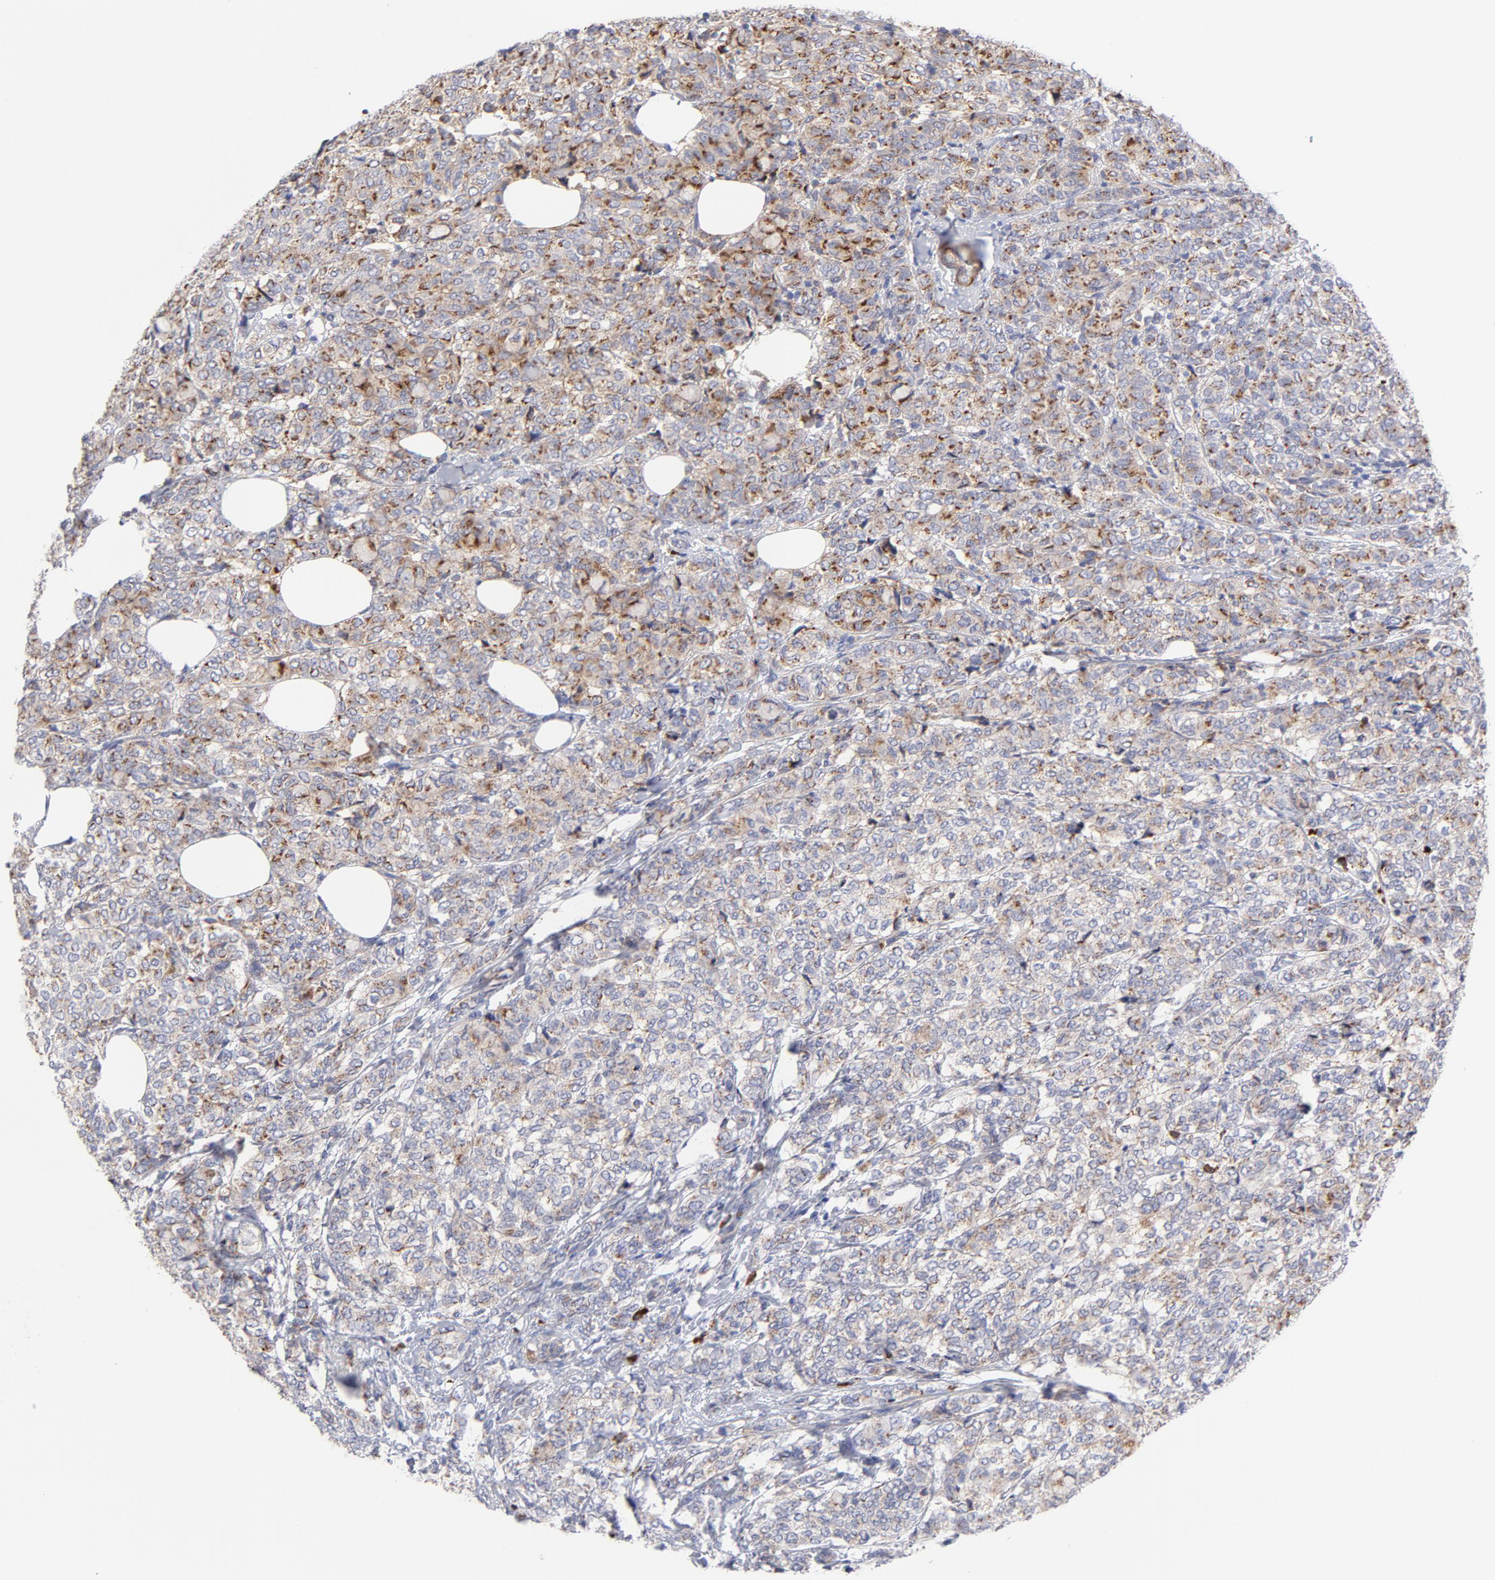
{"staining": {"intensity": "moderate", "quantity": "25%-75%", "location": "cytoplasmic/membranous"}, "tissue": "breast cancer", "cell_type": "Tumor cells", "image_type": "cancer", "snomed": [{"axis": "morphology", "description": "Lobular carcinoma"}, {"axis": "topography", "description": "Breast"}], "caption": "Immunohistochemistry (DAB) staining of human breast lobular carcinoma reveals moderate cytoplasmic/membranous protein positivity in about 25%-75% of tumor cells.", "gene": "RAPGEF3", "patient": {"sex": "female", "age": 60}}